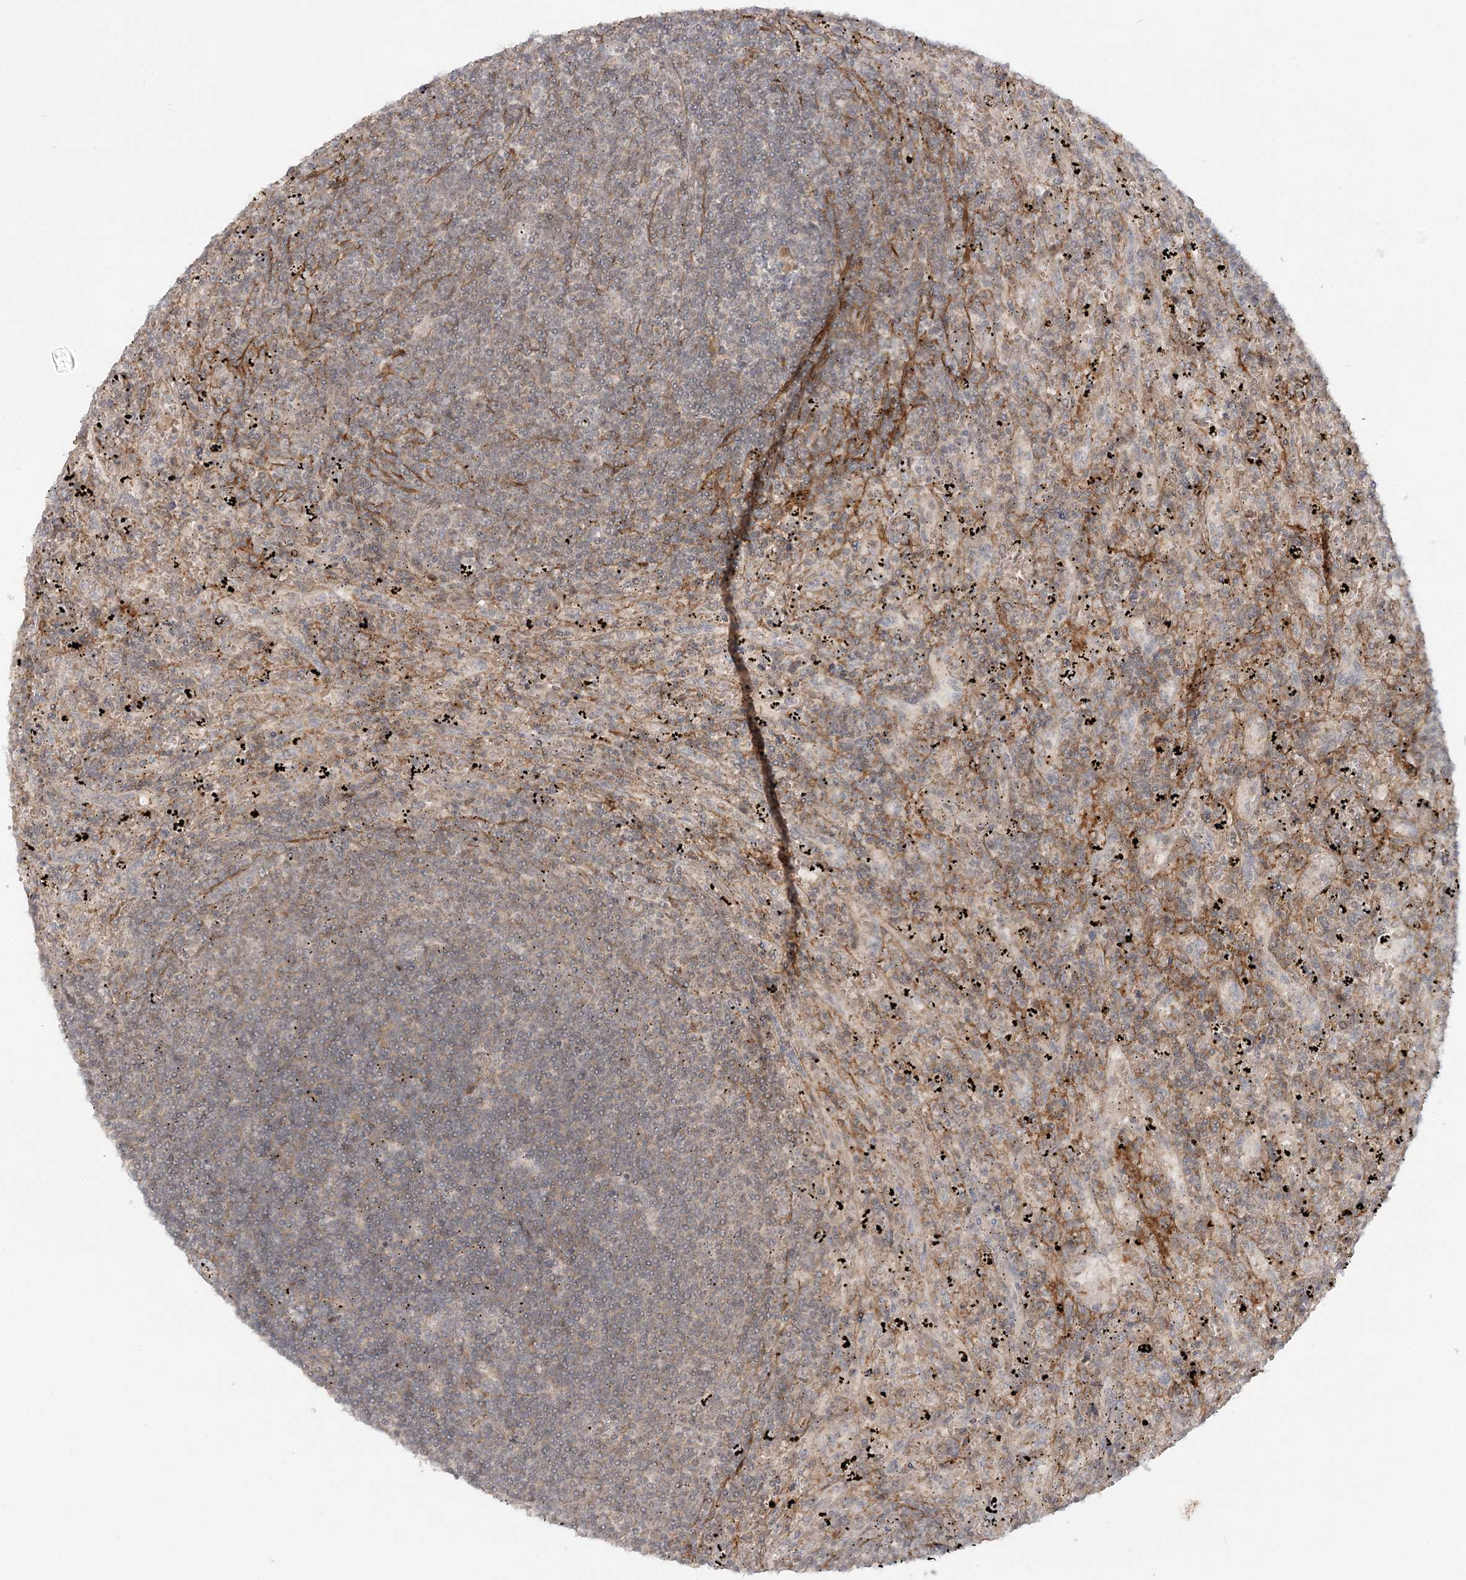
{"staining": {"intensity": "negative", "quantity": "none", "location": "none"}, "tissue": "lymphoma", "cell_type": "Tumor cells", "image_type": "cancer", "snomed": [{"axis": "morphology", "description": "Malignant lymphoma, non-Hodgkin's type, Low grade"}, {"axis": "topography", "description": "Spleen"}], "caption": "An immunohistochemistry photomicrograph of lymphoma is shown. There is no staining in tumor cells of lymphoma.", "gene": "SH2D3A", "patient": {"sex": "male", "age": 76}}